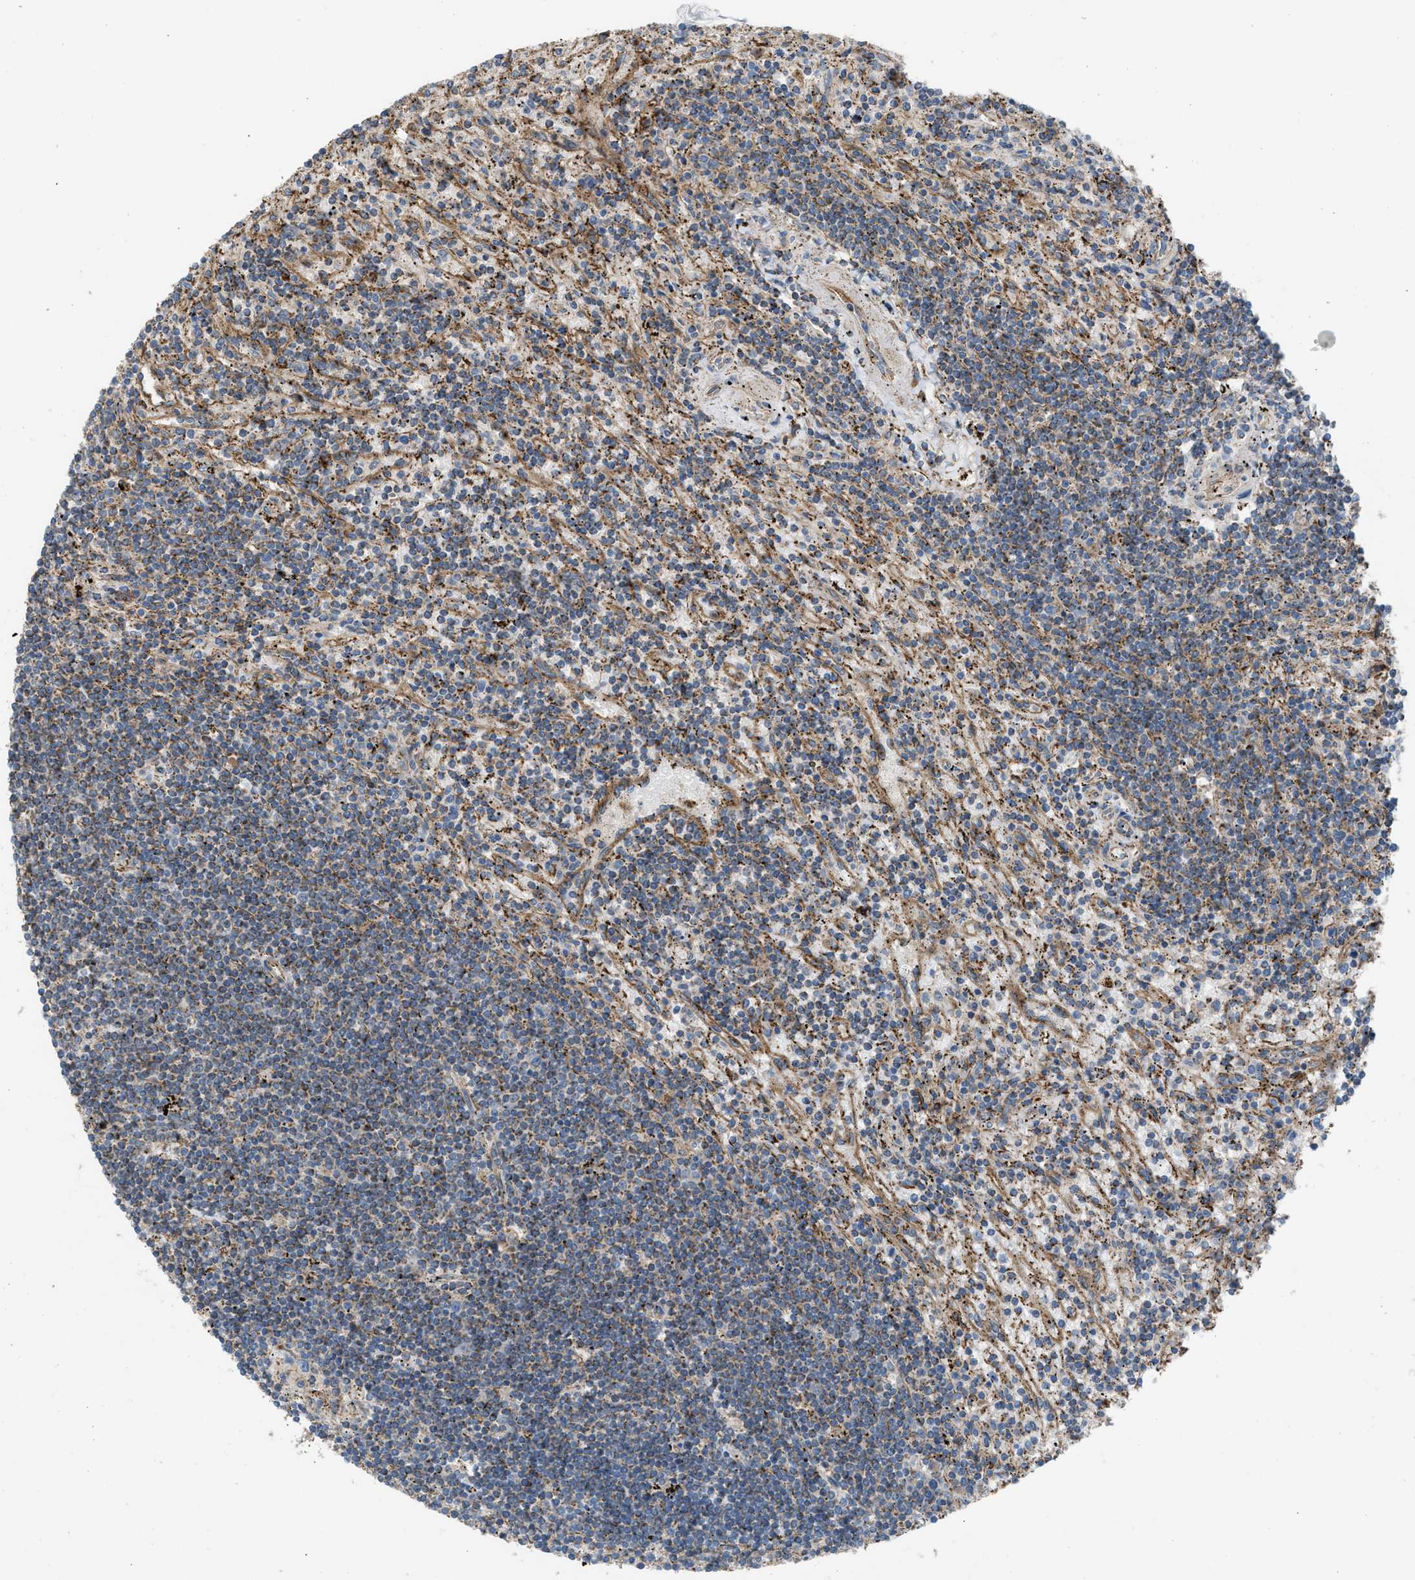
{"staining": {"intensity": "weak", "quantity": "<25%", "location": "cytoplasmic/membranous"}, "tissue": "lymphoma", "cell_type": "Tumor cells", "image_type": "cancer", "snomed": [{"axis": "morphology", "description": "Malignant lymphoma, non-Hodgkin's type, Low grade"}, {"axis": "topography", "description": "Spleen"}], "caption": "Low-grade malignant lymphoma, non-Hodgkin's type was stained to show a protein in brown. There is no significant staining in tumor cells.", "gene": "SLC10A3", "patient": {"sex": "male", "age": 76}}